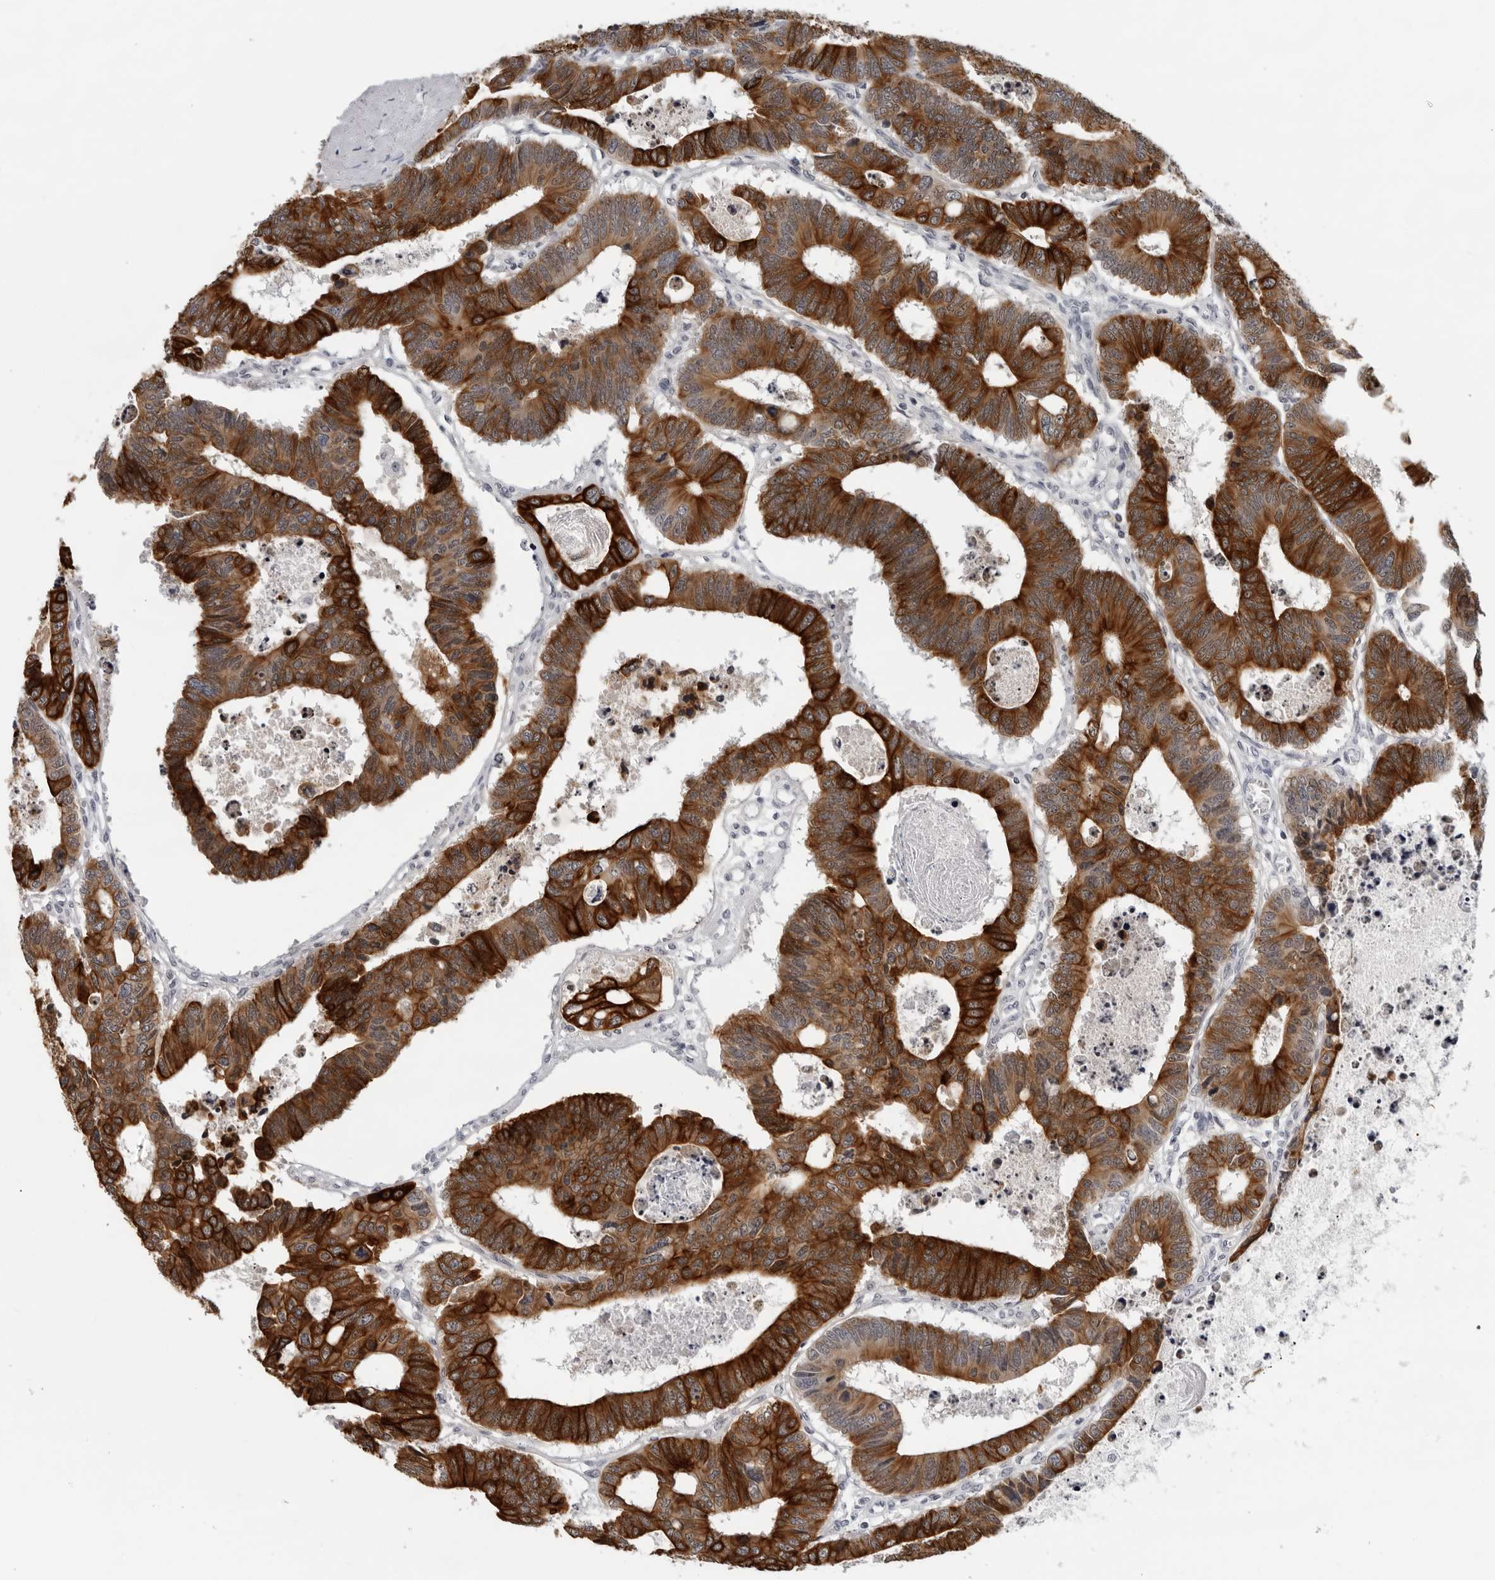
{"staining": {"intensity": "strong", "quantity": ">75%", "location": "cytoplasmic/membranous"}, "tissue": "colorectal cancer", "cell_type": "Tumor cells", "image_type": "cancer", "snomed": [{"axis": "morphology", "description": "Adenocarcinoma, NOS"}, {"axis": "topography", "description": "Rectum"}], "caption": "A micrograph showing strong cytoplasmic/membranous staining in about >75% of tumor cells in colorectal adenocarcinoma, as visualized by brown immunohistochemical staining.", "gene": "CCDC28B", "patient": {"sex": "male", "age": 84}}